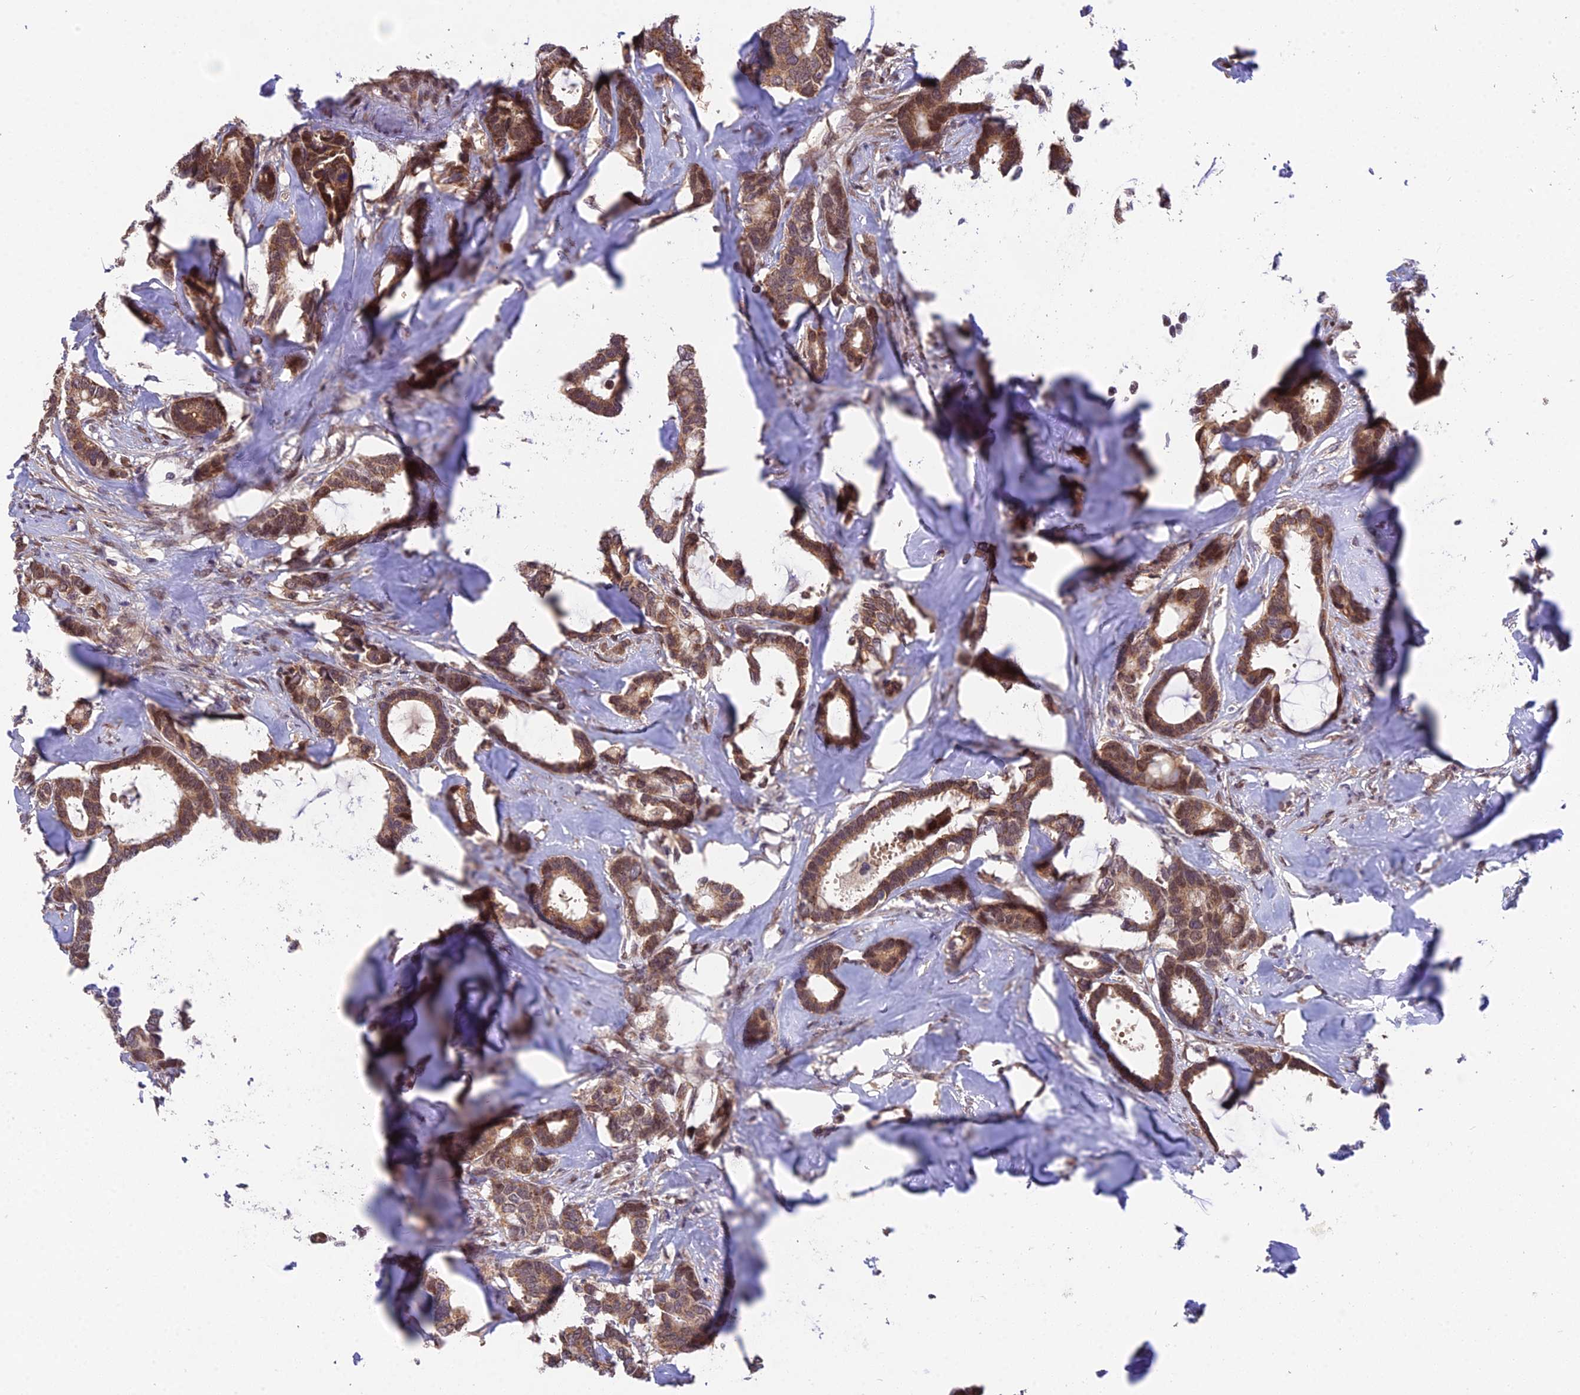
{"staining": {"intensity": "moderate", "quantity": ">75%", "location": "cytoplasmic/membranous,nuclear"}, "tissue": "breast cancer", "cell_type": "Tumor cells", "image_type": "cancer", "snomed": [{"axis": "morphology", "description": "Duct carcinoma"}, {"axis": "topography", "description": "Breast"}], "caption": "Immunohistochemical staining of breast cancer shows medium levels of moderate cytoplasmic/membranous and nuclear protein staining in approximately >75% of tumor cells.", "gene": "CYP2R1", "patient": {"sex": "female", "age": 87}}